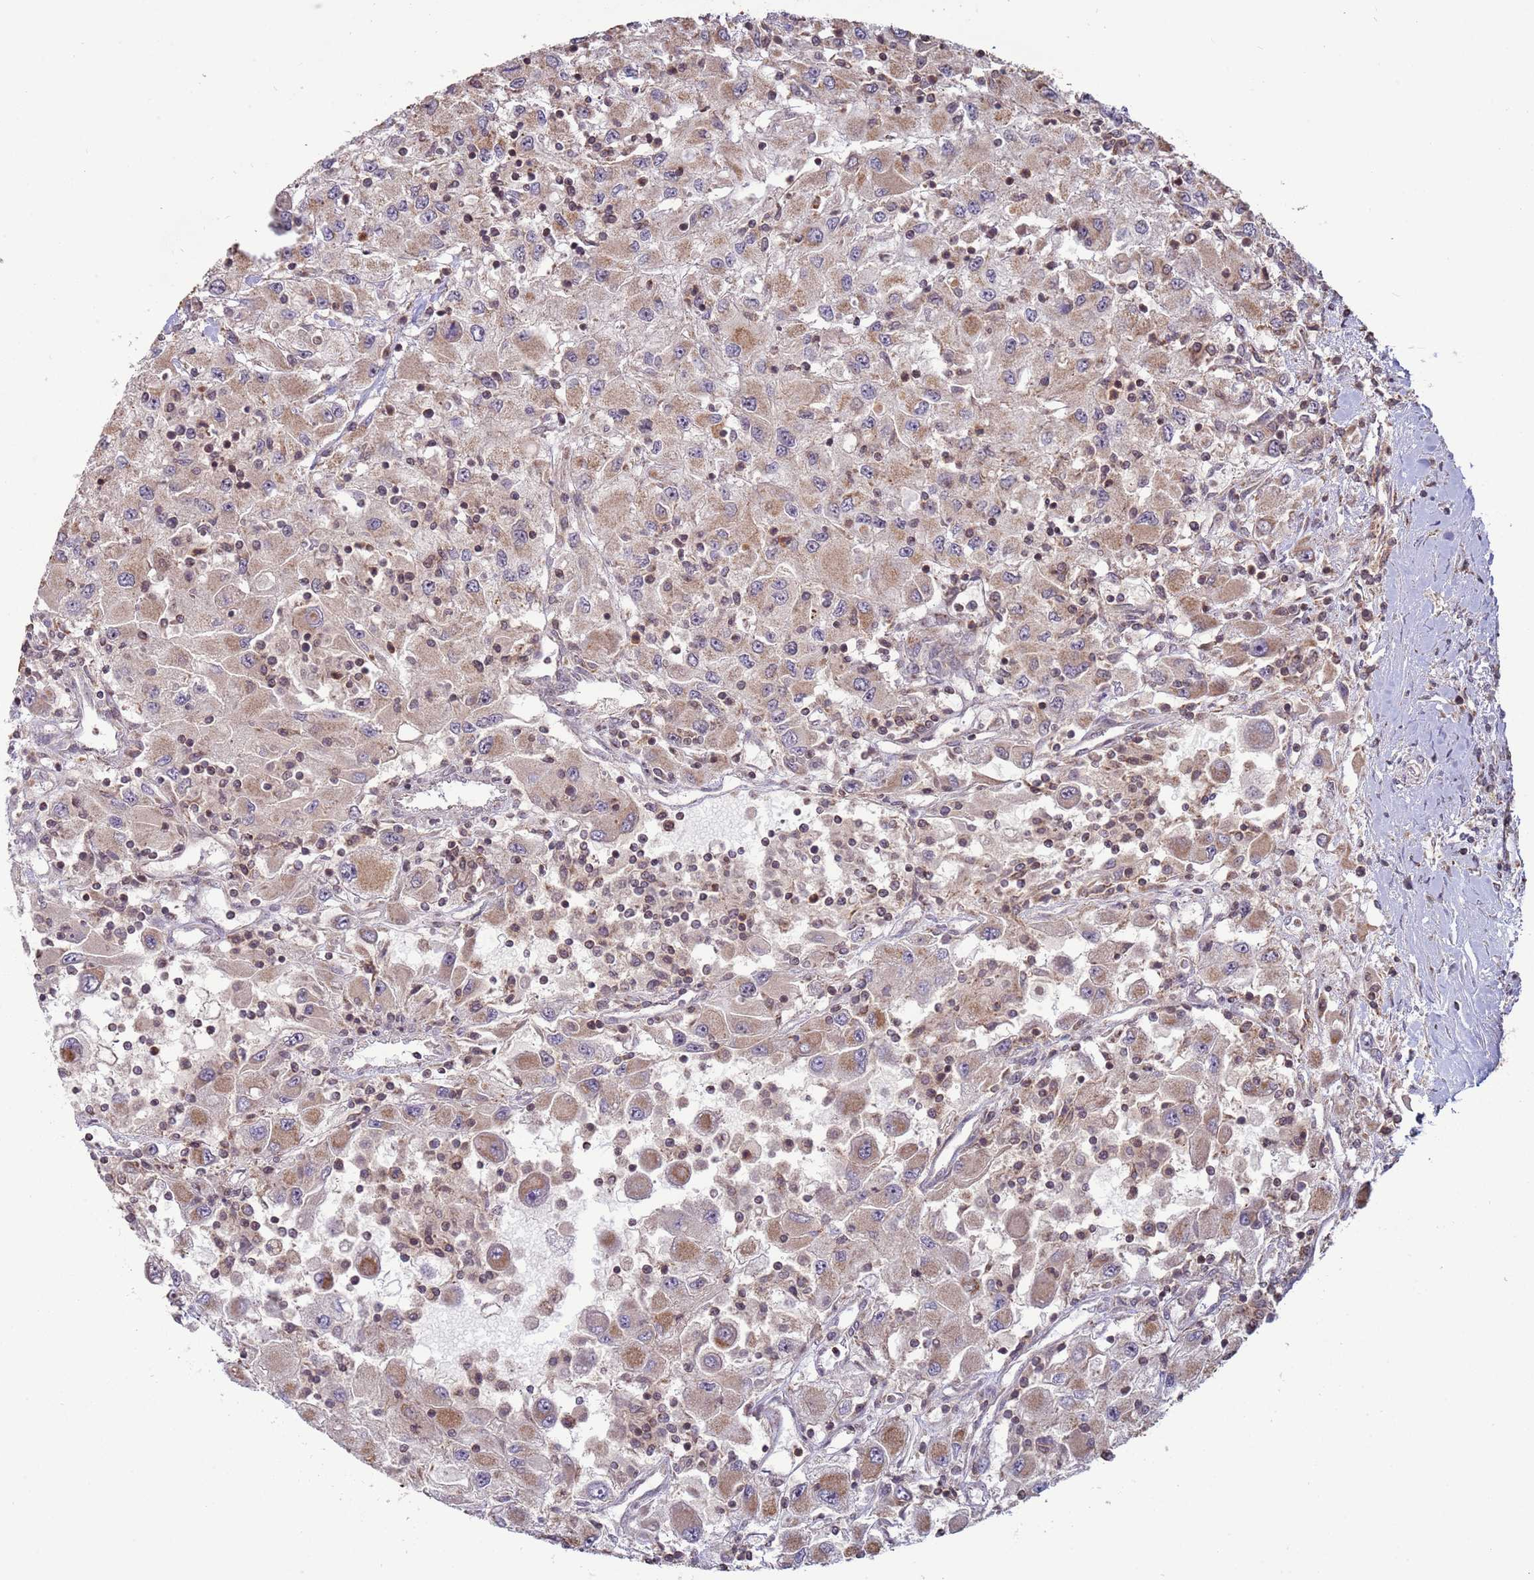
{"staining": {"intensity": "moderate", "quantity": "25%-75%", "location": "cytoplasmic/membranous"}, "tissue": "renal cancer", "cell_type": "Tumor cells", "image_type": "cancer", "snomed": [{"axis": "morphology", "description": "Adenocarcinoma, NOS"}, {"axis": "topography", "description": "Kidney"}], "caption": "This histopathology image displays IHC staining of renal adenocarcinoma, with medium moderate cytoplasmic/membranous staining in about 25%-75% of tumor cells.", "gene": "RCOR2", "patient": {"sex": "female", "age": 67}}